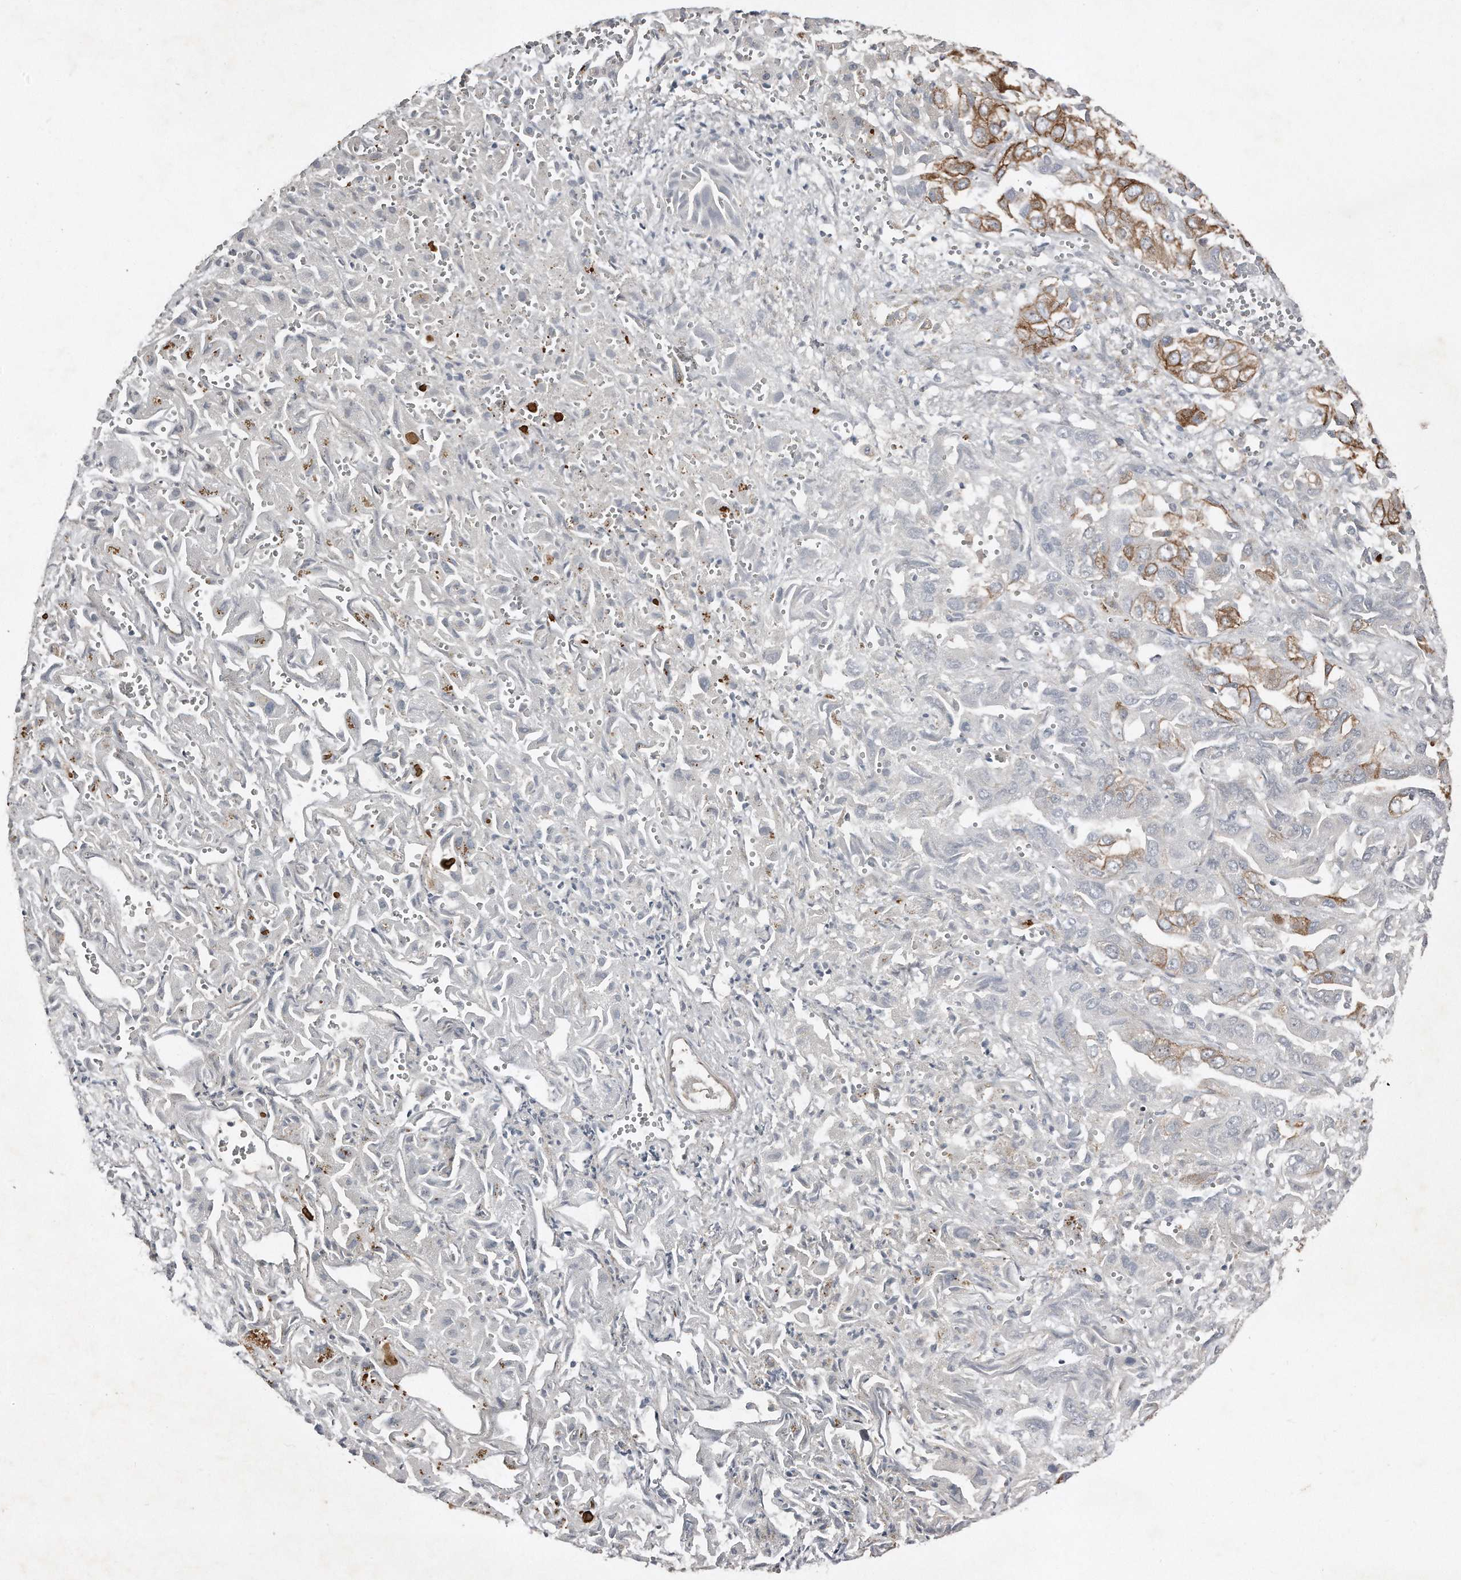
{"staining": {"intensity": "moderate", "quantity": "<25%", "location": "cytoplasmic/membranous"}, "tissue": "liver cancer", "cell_type": "Tumor cells", "image_type": "cancer", "snomed": [{"axis": "morphology", "description": "Cholangiocarcinoma"}, {"axis": "topography", "description": "Liver"}], "caption": "Liver cancer (cholangiocarcinoma) stained with a protein marker exhibits moderate staining in tumor cells.", "gene": "SNAP47", "patient": {"sex": "female", "age": 52}}